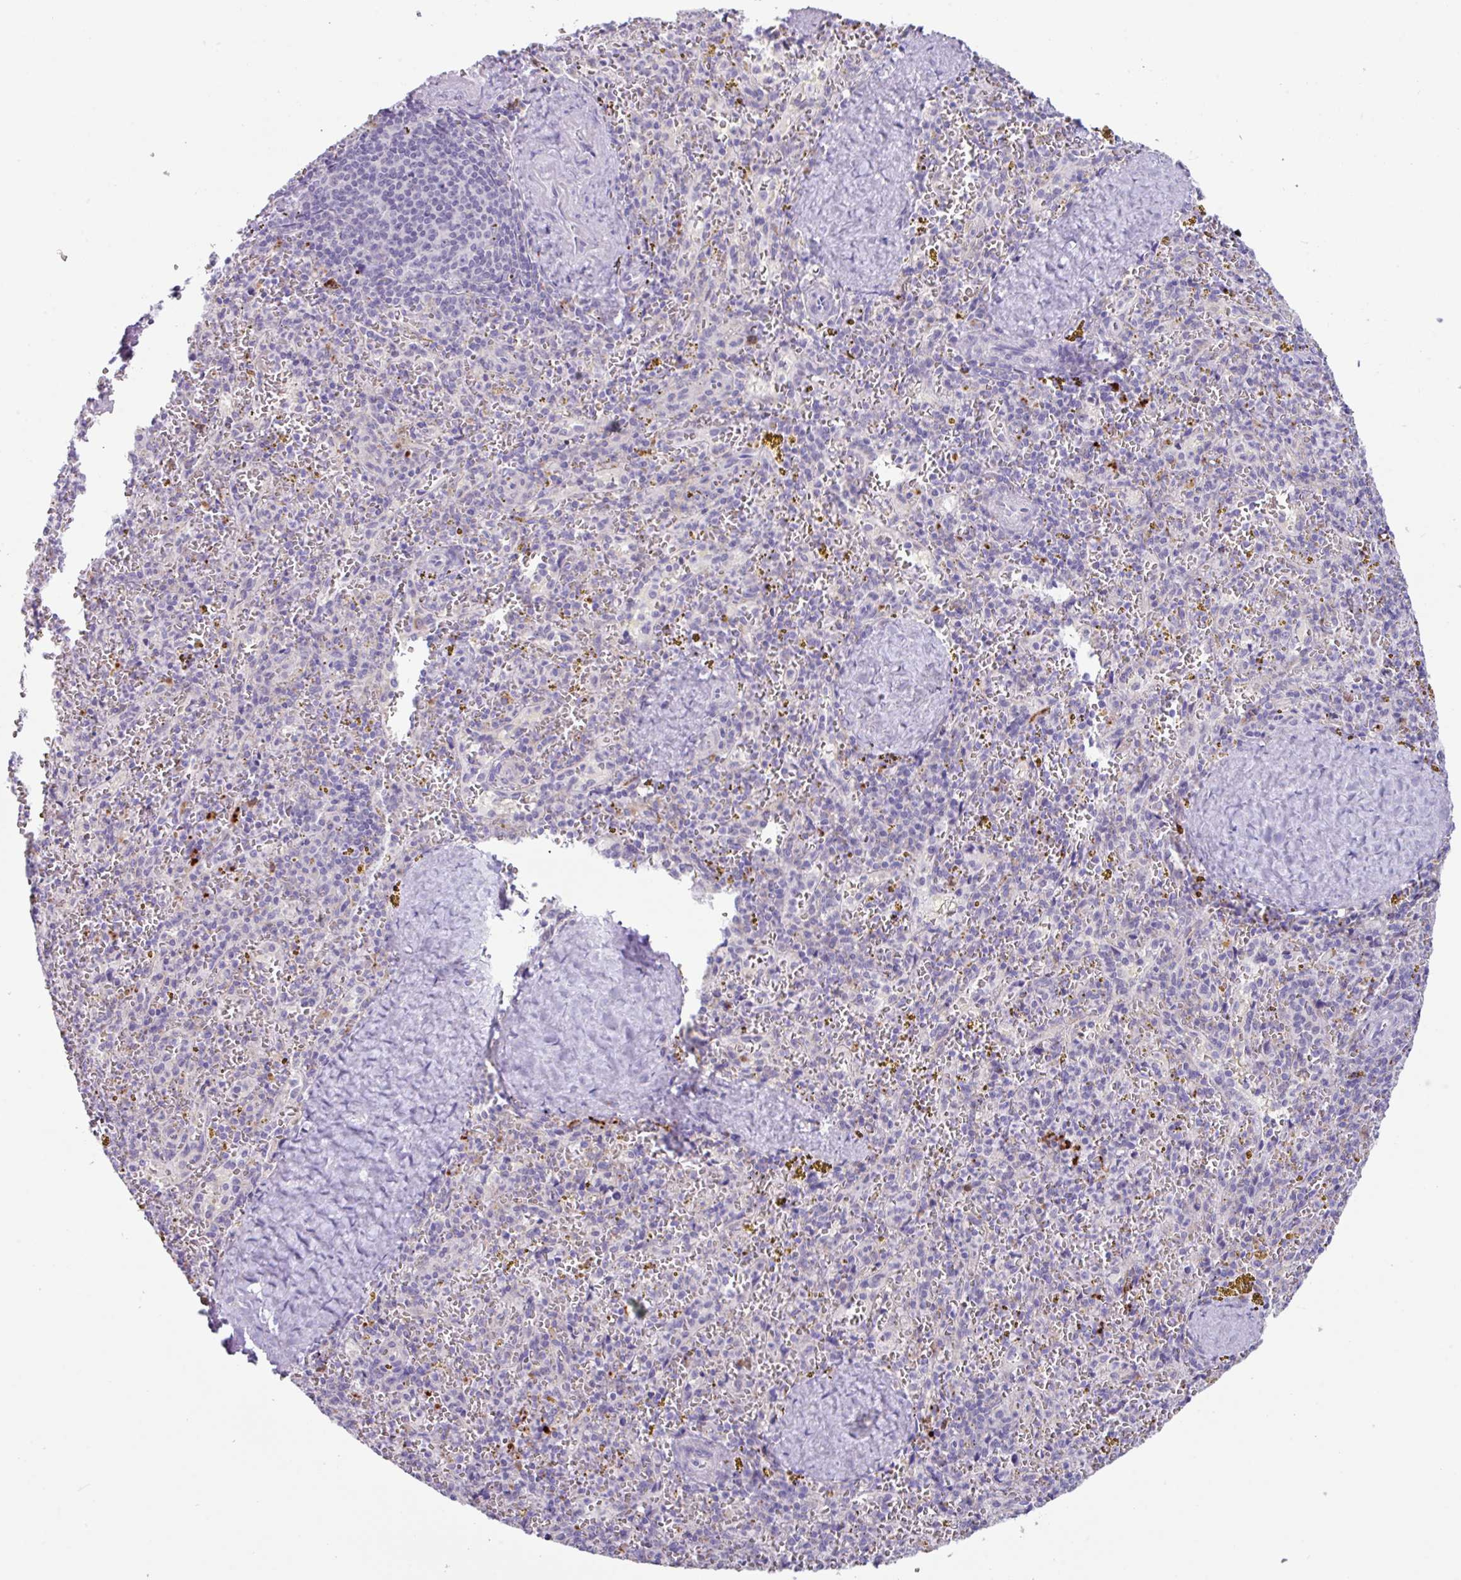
{"staining": {"intensity": "negative", "quantity": "none", "location": "none"}, "tissue": "spleen", "cell_type": "Cells in red pulp", "image_type": "normal", "snomed": [{"axis": "morphology", "description": "Normal tissue, NOS"}, {"axis": "topography", "description": "Spleen"}], "caption": "DAB (3,3'-diaminobenzidine) immunohistochemical staining of normal human spleen displays no significant positivity in cells in red pulp. (DAB (3,3'-diaminobenzidine) immunohistochemistry visualized using brightfield microscopy, high magnification).", "gene": "ZNF524", "patient": {"sex": "male", "age": 57}}